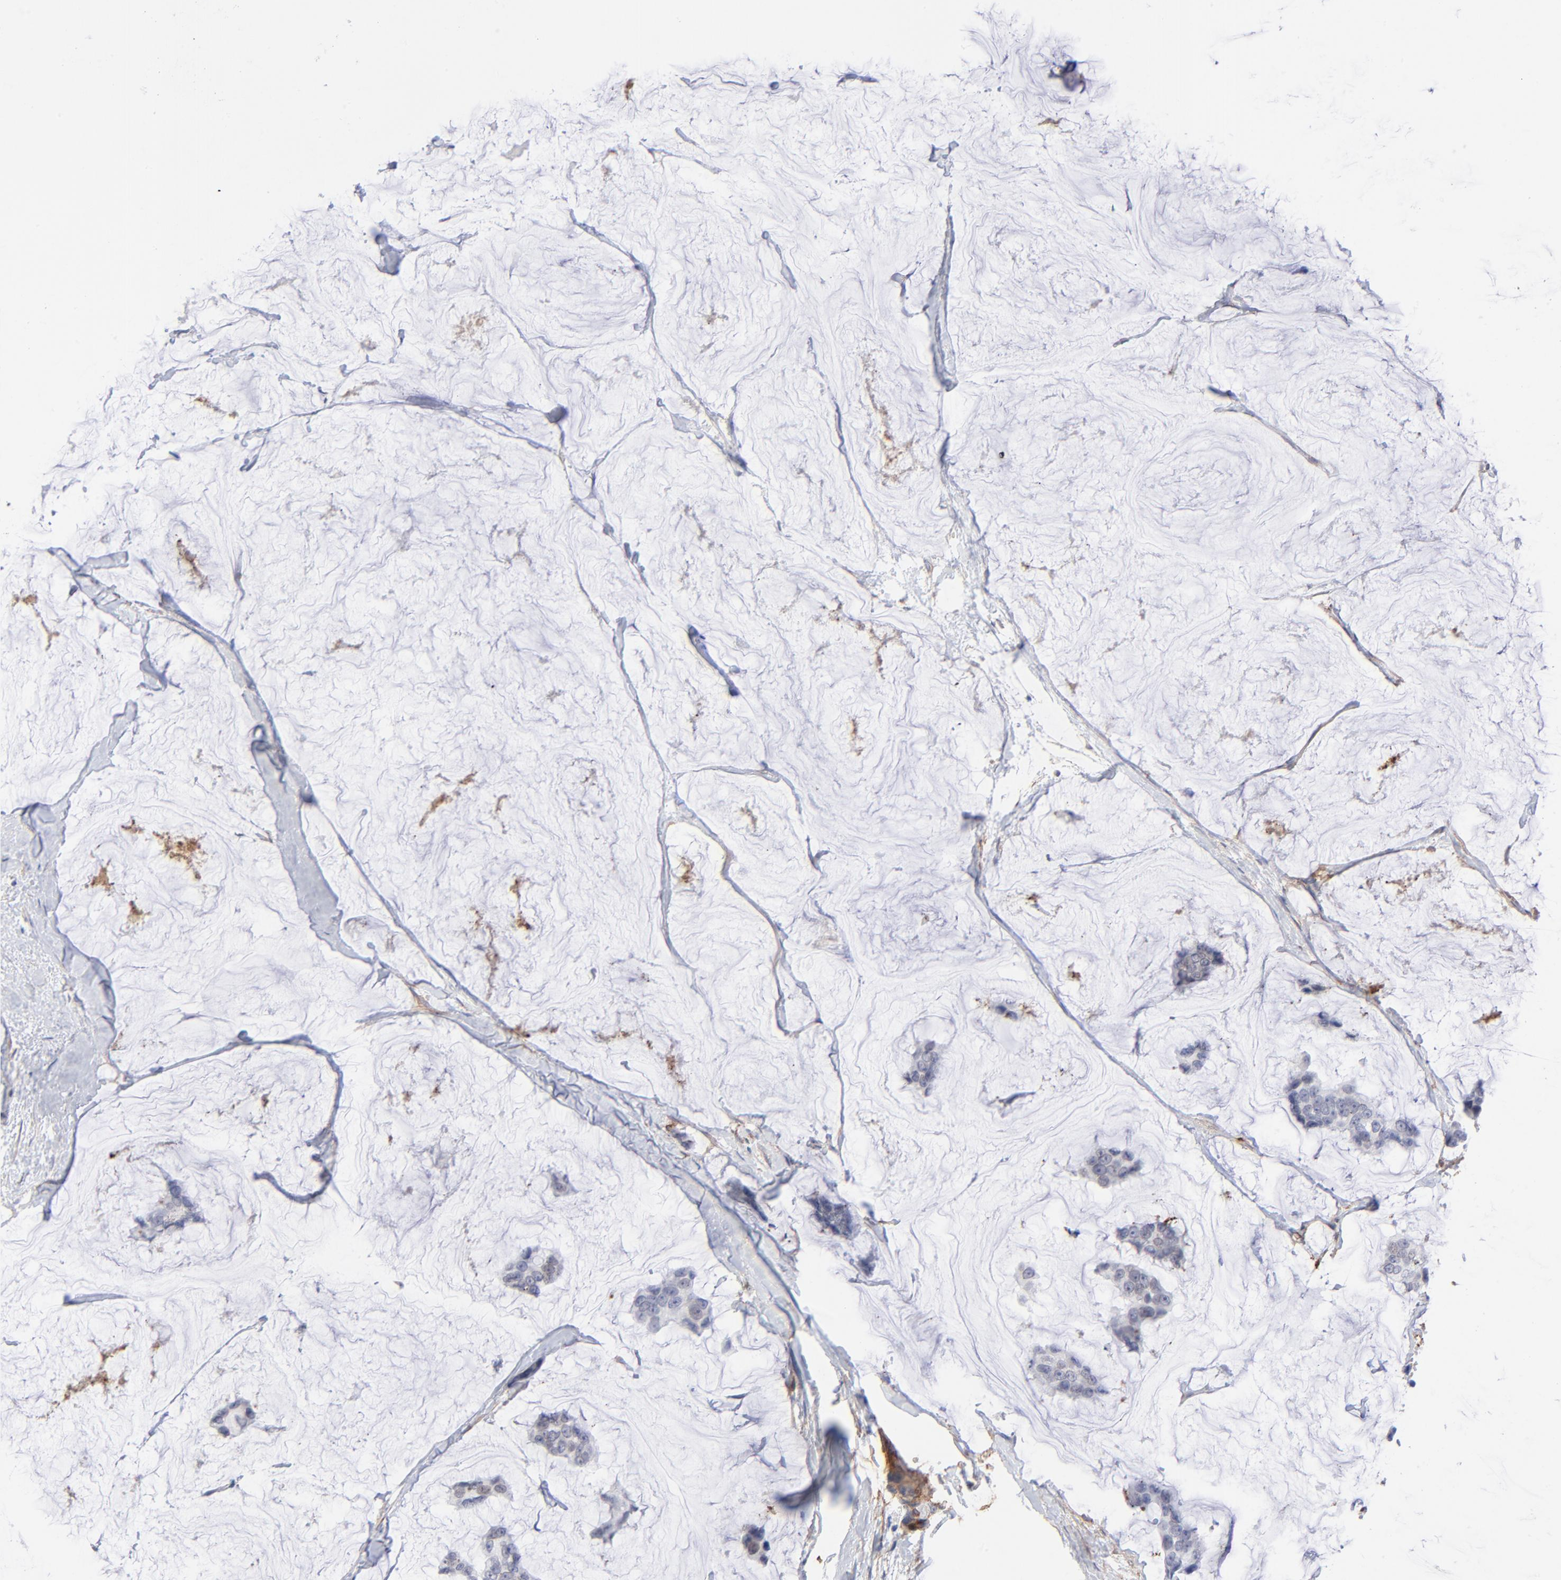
{"staining": {"intensity": "weak", "quantity": "<25%", "location": "nuclear"}, "tissue": "breast cancer", "cell_type": "Tumor cells", "image_type": "cancer", "snomed": [{"axis": "morphology", "description": "Normal tissue, NOS"}, {"axis": "morphology", "description": "Duct carcinoma"}, {"axis": "topography", "description": "Breast"}], "caption": "Immunohistochemical staining of human breast cancer exhibits no significant expression in tumor cells.", "gene": "PDGFRB", "patient": {"sex": "female", "age": 50}}